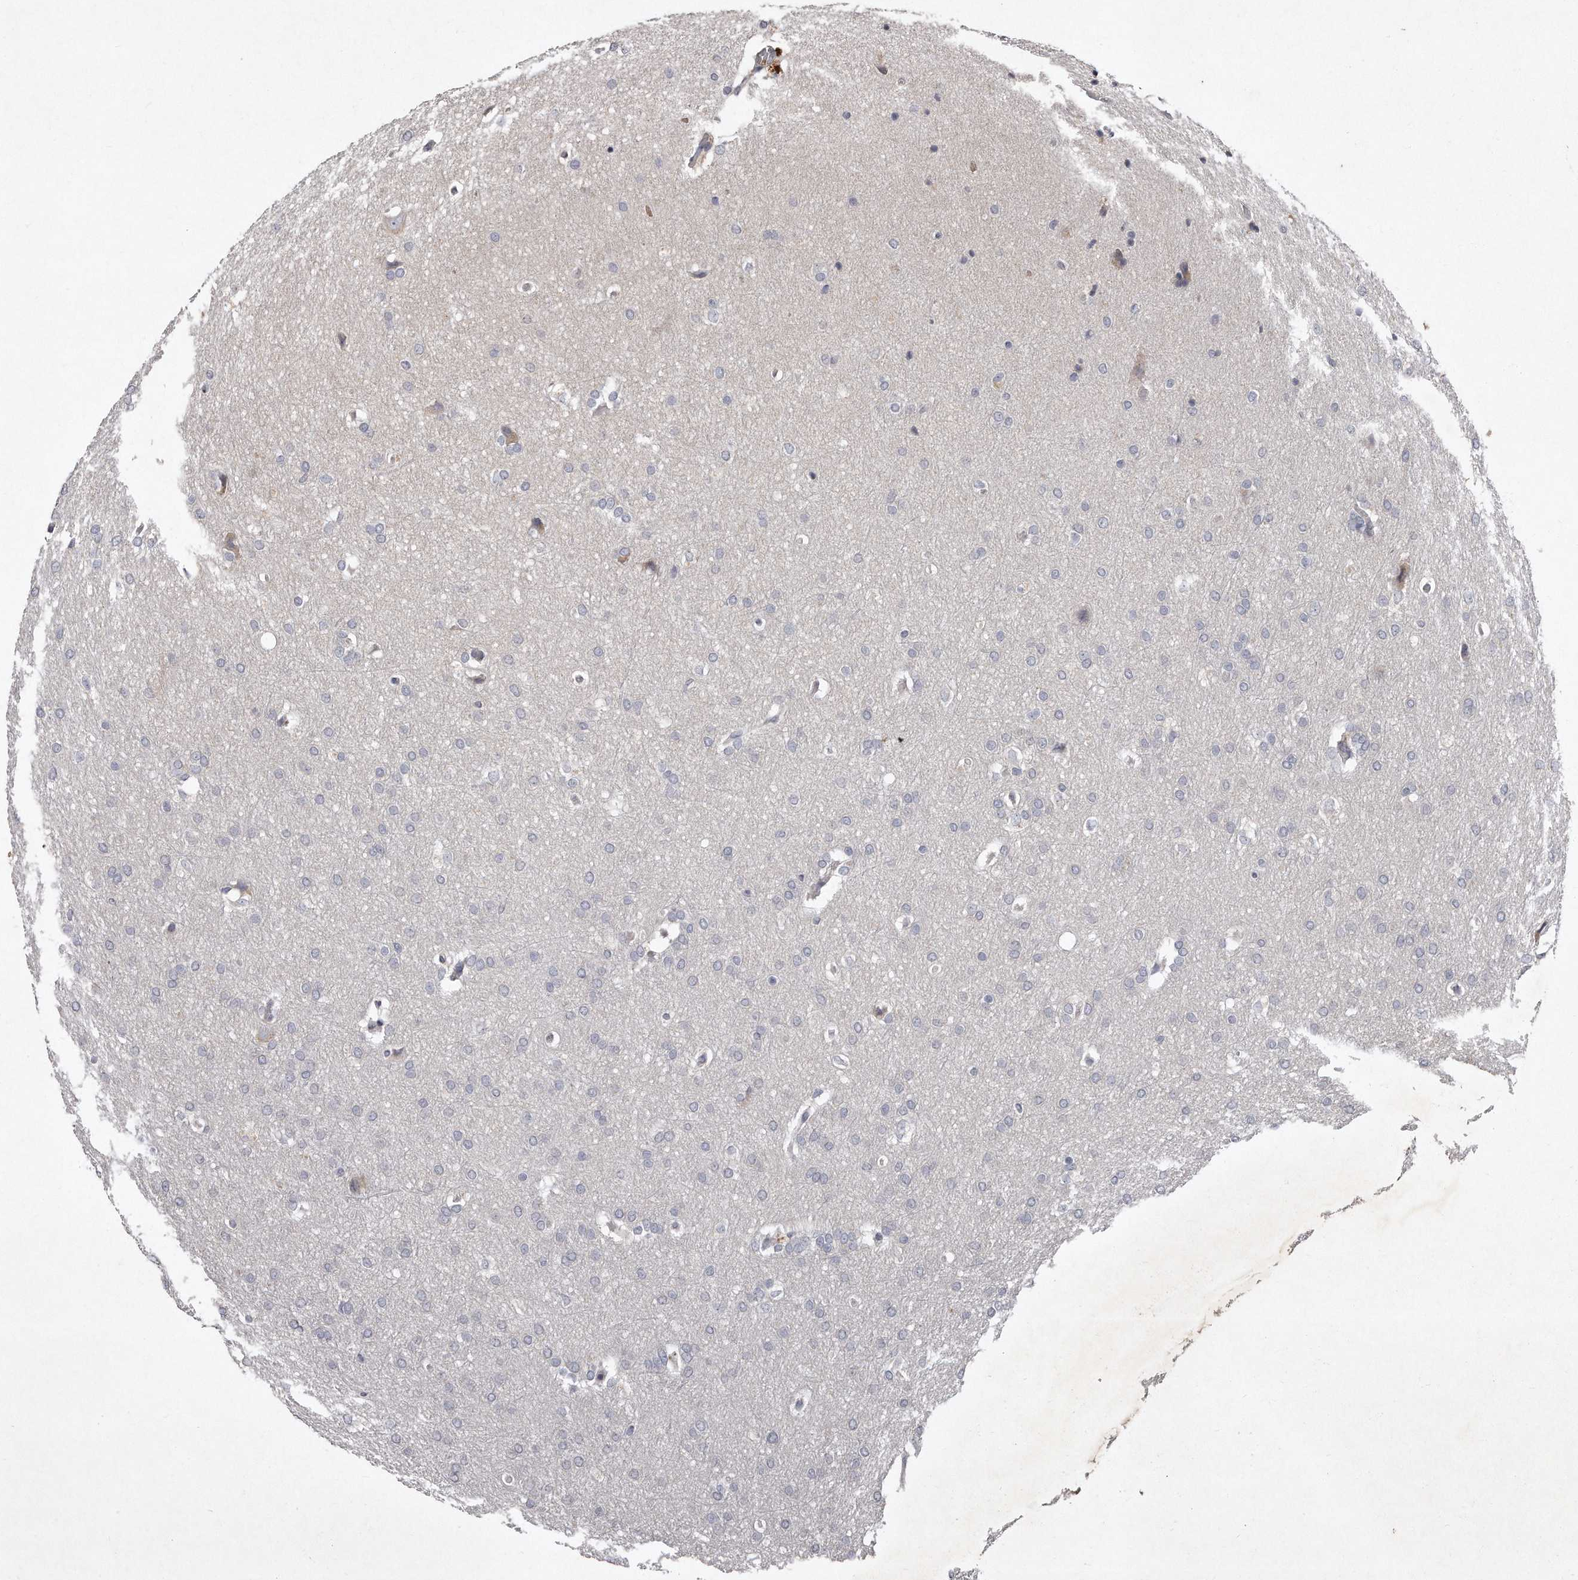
{"staining": {"intensity": "negative", "quantity": "none", "location": "none"}, "tissue": "glioma", "cell_type": "Tumor cells", "image_type": "cancer", "snomed": [{"axis": "morphology", "description": "Glioma, malignant, Low grade"}, {"axis": "topography", "description": "Brain"}], "caption": "The immunohistochemistry (IHC) image has no significant positivity in tumor cells of malignant glioma (low-grade) tissue.", "gene": "TECR", "patient": {"sex": "female", "age": 37}}